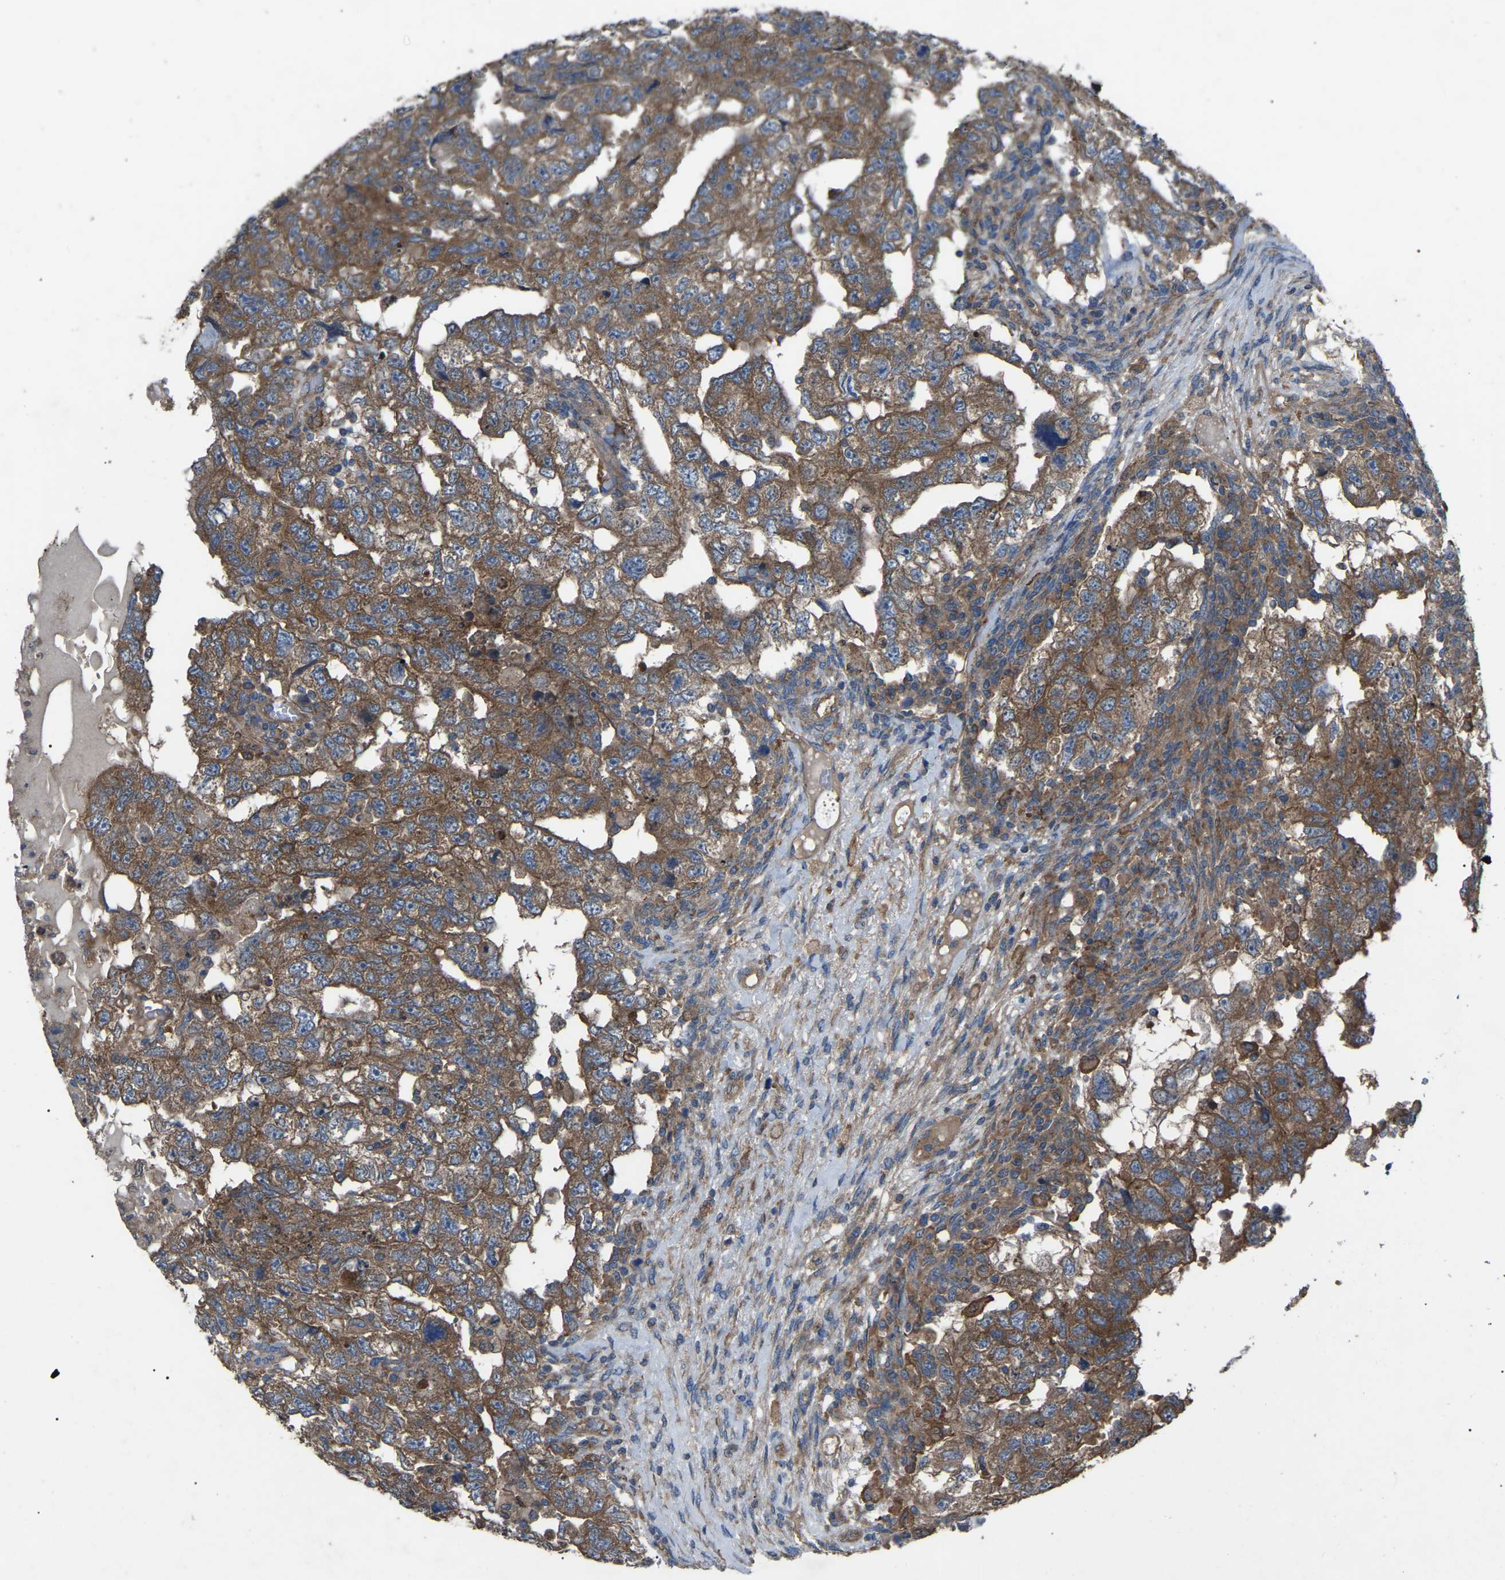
{"staining": {"intensity": "moderate", "quantity": ">75%", "location": "cytoplasmic/membranous"}, "tissue": "testis cancer", "cell_type": "Tumor cells", "image_type": "cancer", "snomed": [{"axis": "morphology", "description": "Carcinoma, Embryonal, NOS"}, {"axis": "topography", "description": "Testis"}], "caption": "Protein expression by IHC reveals moderate cytoplasmic/membranous positivity in about >75% of tumor cells in embryonal carcinoma (testis). The staining is performed using DAB (3,3'-diaminobenzidine) brown chromogen to label protein expression. The nuclei are counter-stained blue using hematoxylin.", "gene": "AIMP1", "patient": {"sex": "male", "age": 36}}